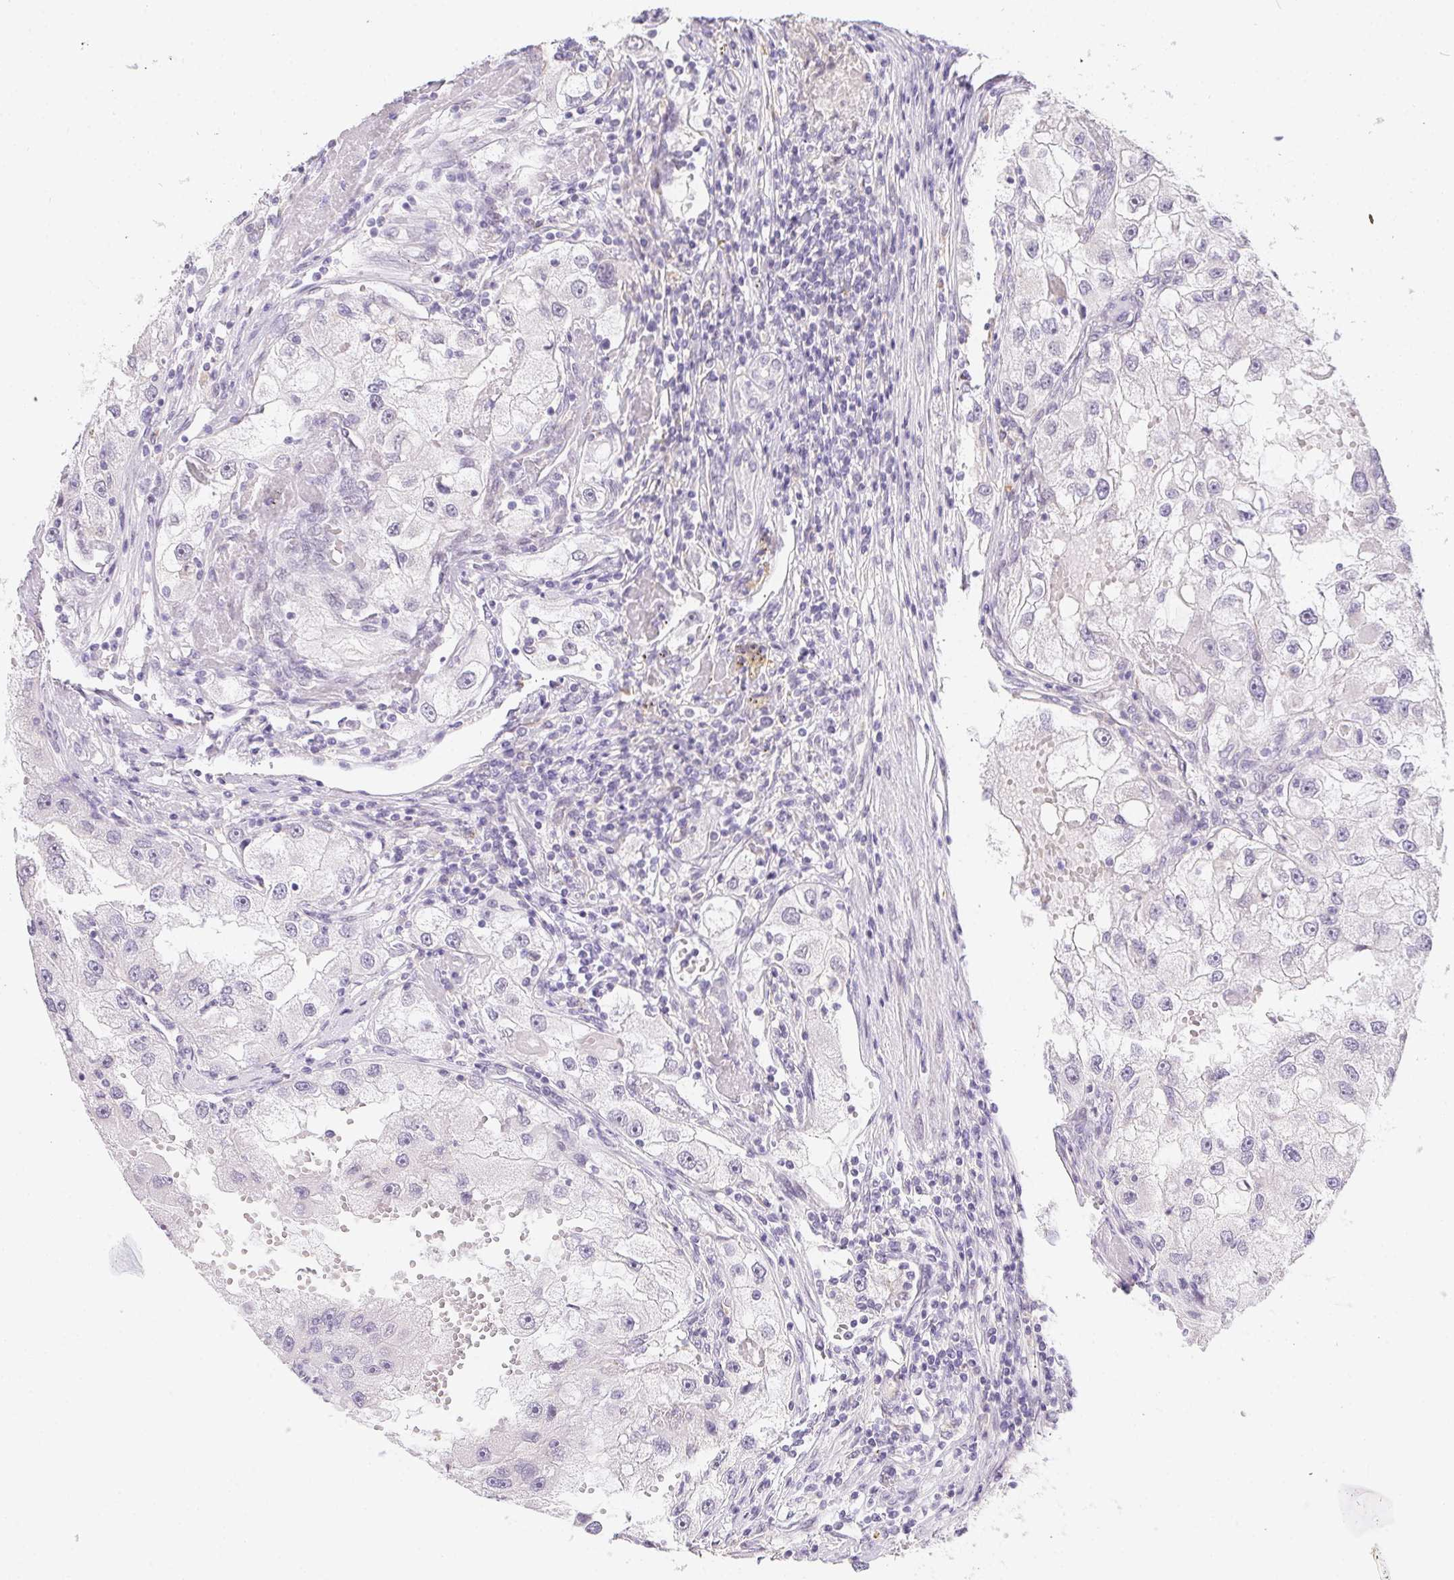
{"staining": {"intensity": "negative", "quantity": "none", "location": "none"}, "tissue": "renal cancer", "cell_type": "Tumor cells", "image_type": "cancer", "snomed": [{"axis": "morphology", "description": "Adenocarcinoma, NOS"}, {"axis": "topography", "description": "Kidney"}], "caption": "A photomicrograph of human adenocarcinoma (renal) is negative for staining in tumor cells. Brightfield microscopy of immunohistochemistry stained with DAB (brown) and hematoxylin (blue), captured at high magnification.", "gene": "MORC1", "patient": {"sex": "male", "age": 63}}